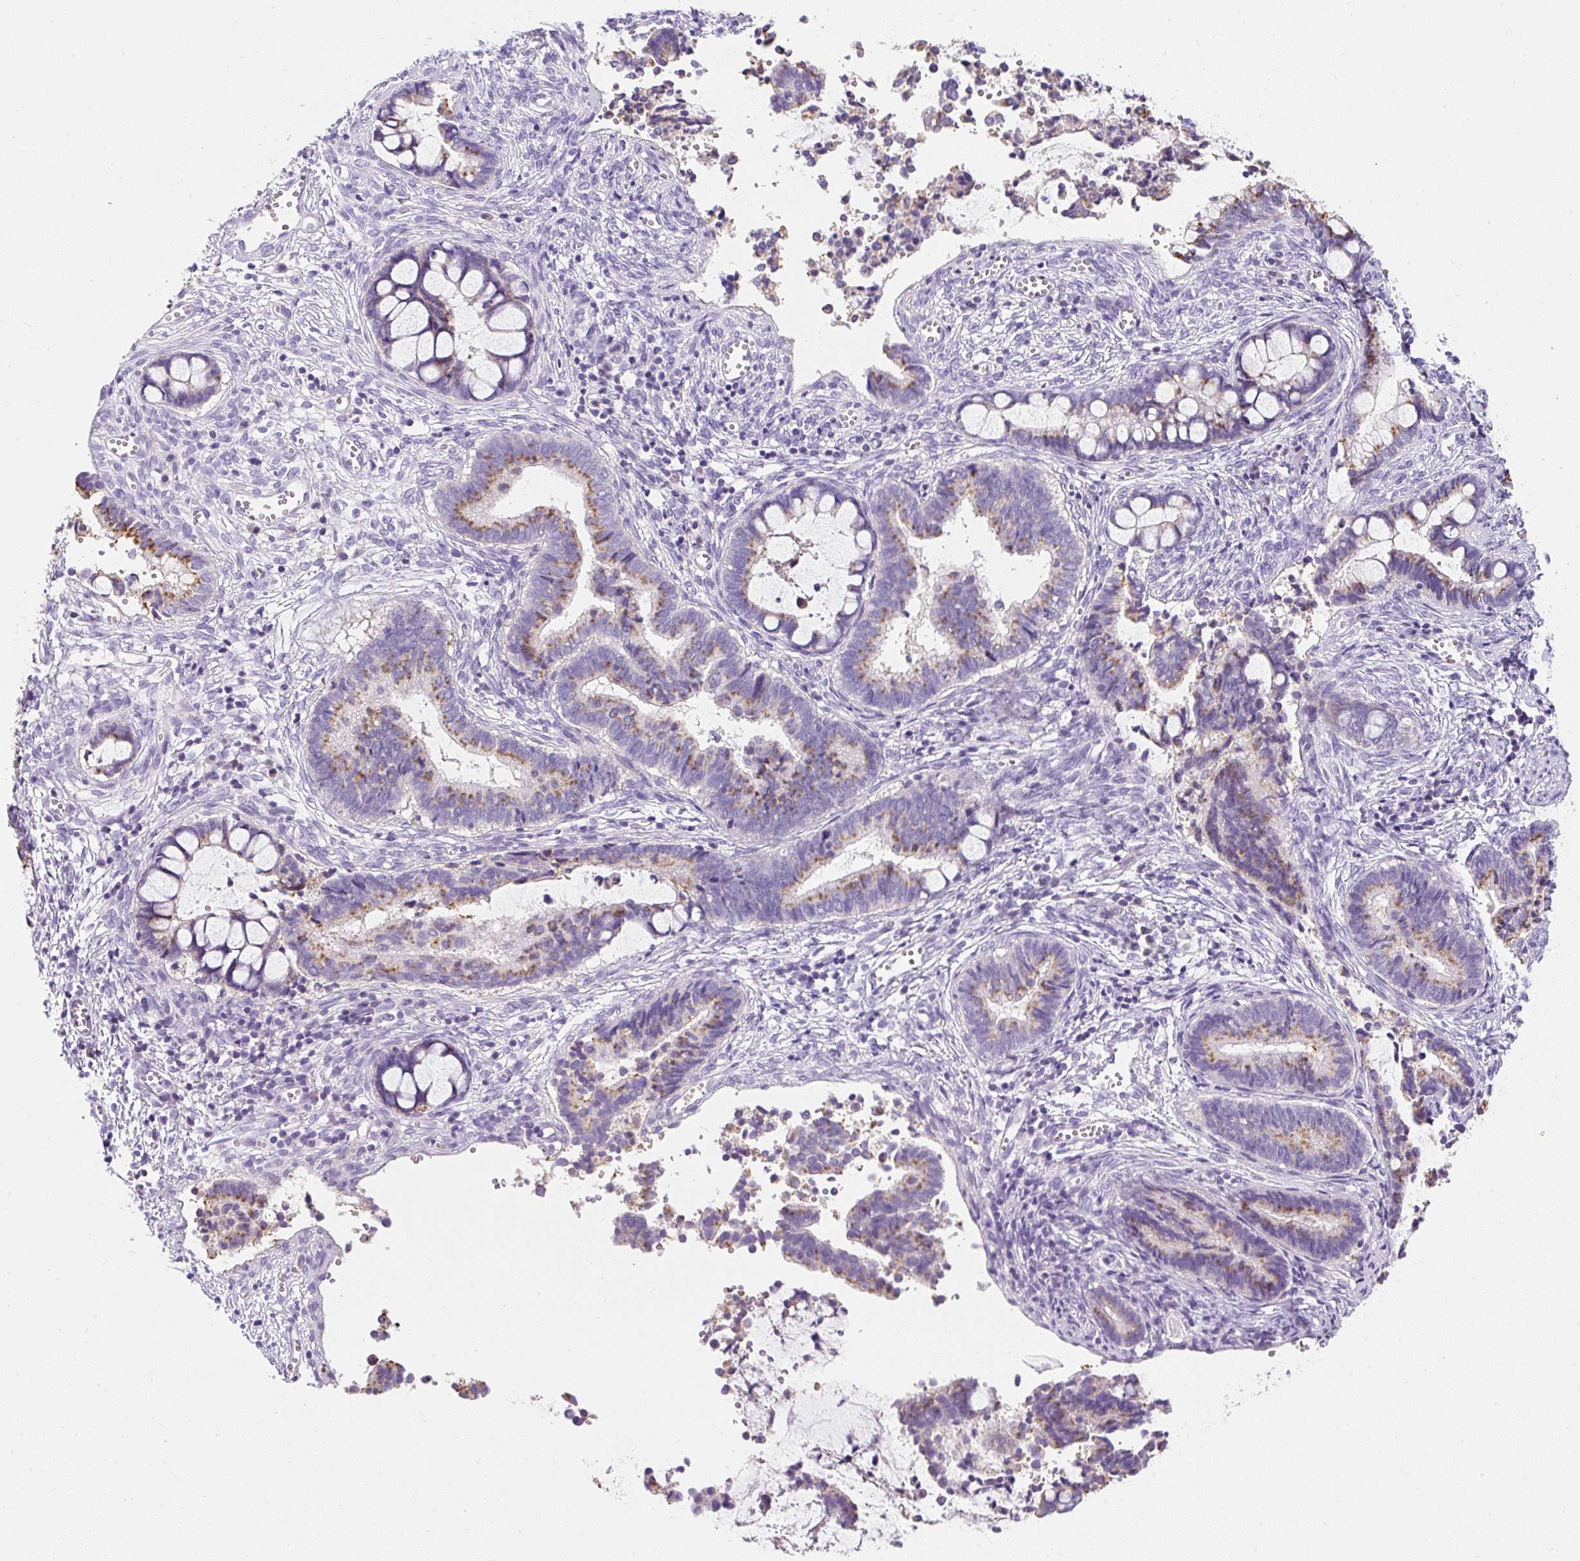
{"staining": {"intensity": "moderate", "quantity": ">75%", "location": "cytoplasmic/membranous"}, "tissue": "cervical cancer", "cell_type": "Tumor cells", "image_type": "cancer", "snomed": [{"axis": "morphology", "description": "Adenocarcinoma, NOS"}, {"axis": "topography", "description": "Cervix"}], "caption": "About >75% of tumor cells in adenocarcinoma (cervical) show moderate cytoplasmic/membranous protein expression as visualized by brown immunohistochemical staining.", "gene": "DTX4", "patient": {"sex": "female", "age": 44}}